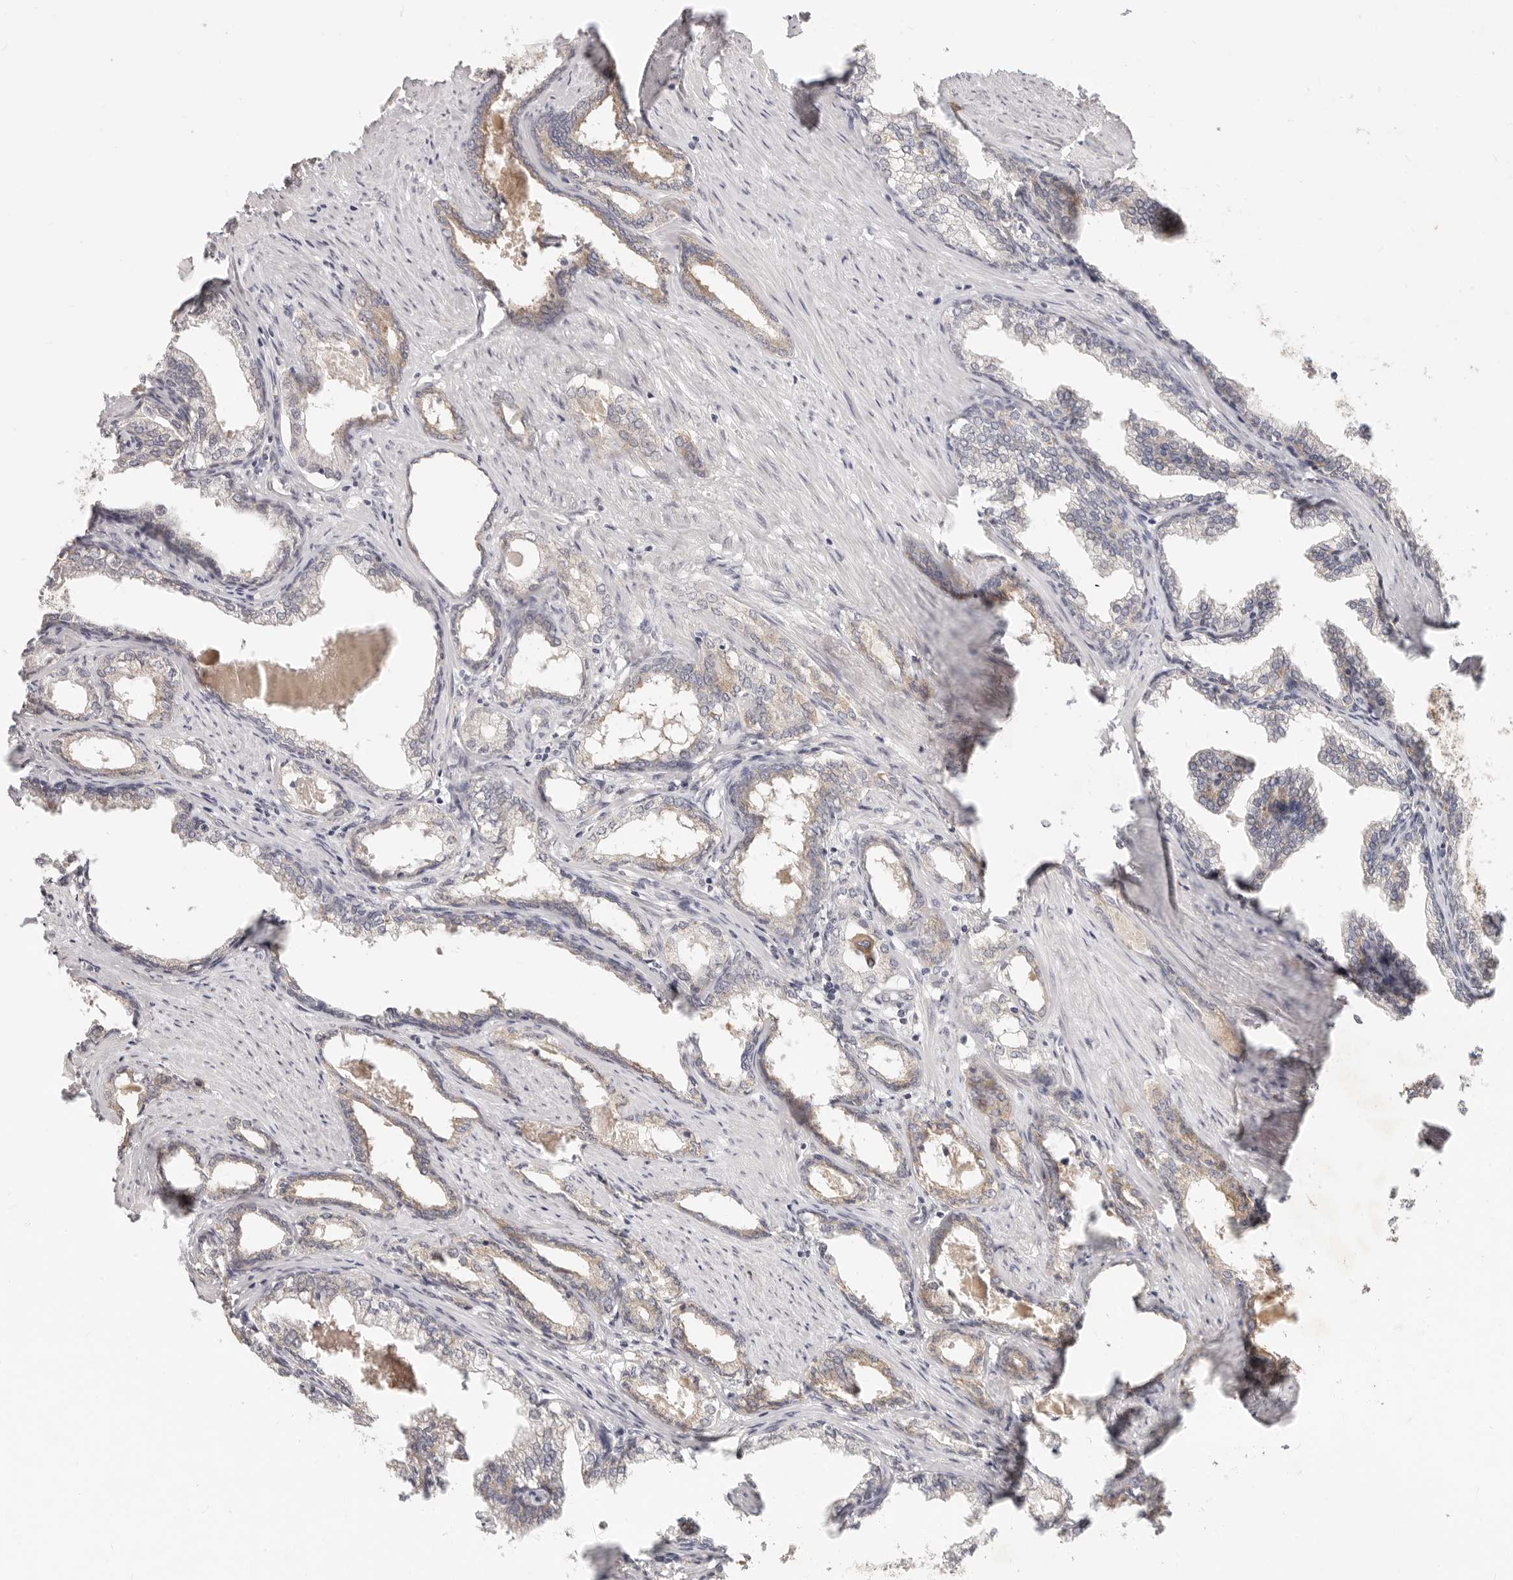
{"staining": {"intensity": "weak", "quantity": "25%-75%", "location": "cytoplasmic/membranous"}, "tissue": "prostate cancer", "cell_type": "Tumor cells", "image_type": "cancer", "snomed": [{"axis": "morphology", "description": "Adenocarcinoma, High grade"}, {"axis": "topography", "description": "Prostate"}], "caption": "There is low levels of weak cytoplasmic/membranous expression in tumor cells of prostate cancer, as demonstrated by immunohistochemical staining (brown color).", "gene": "PABPC4", "patient": {"sex": "male", "age": 58}}